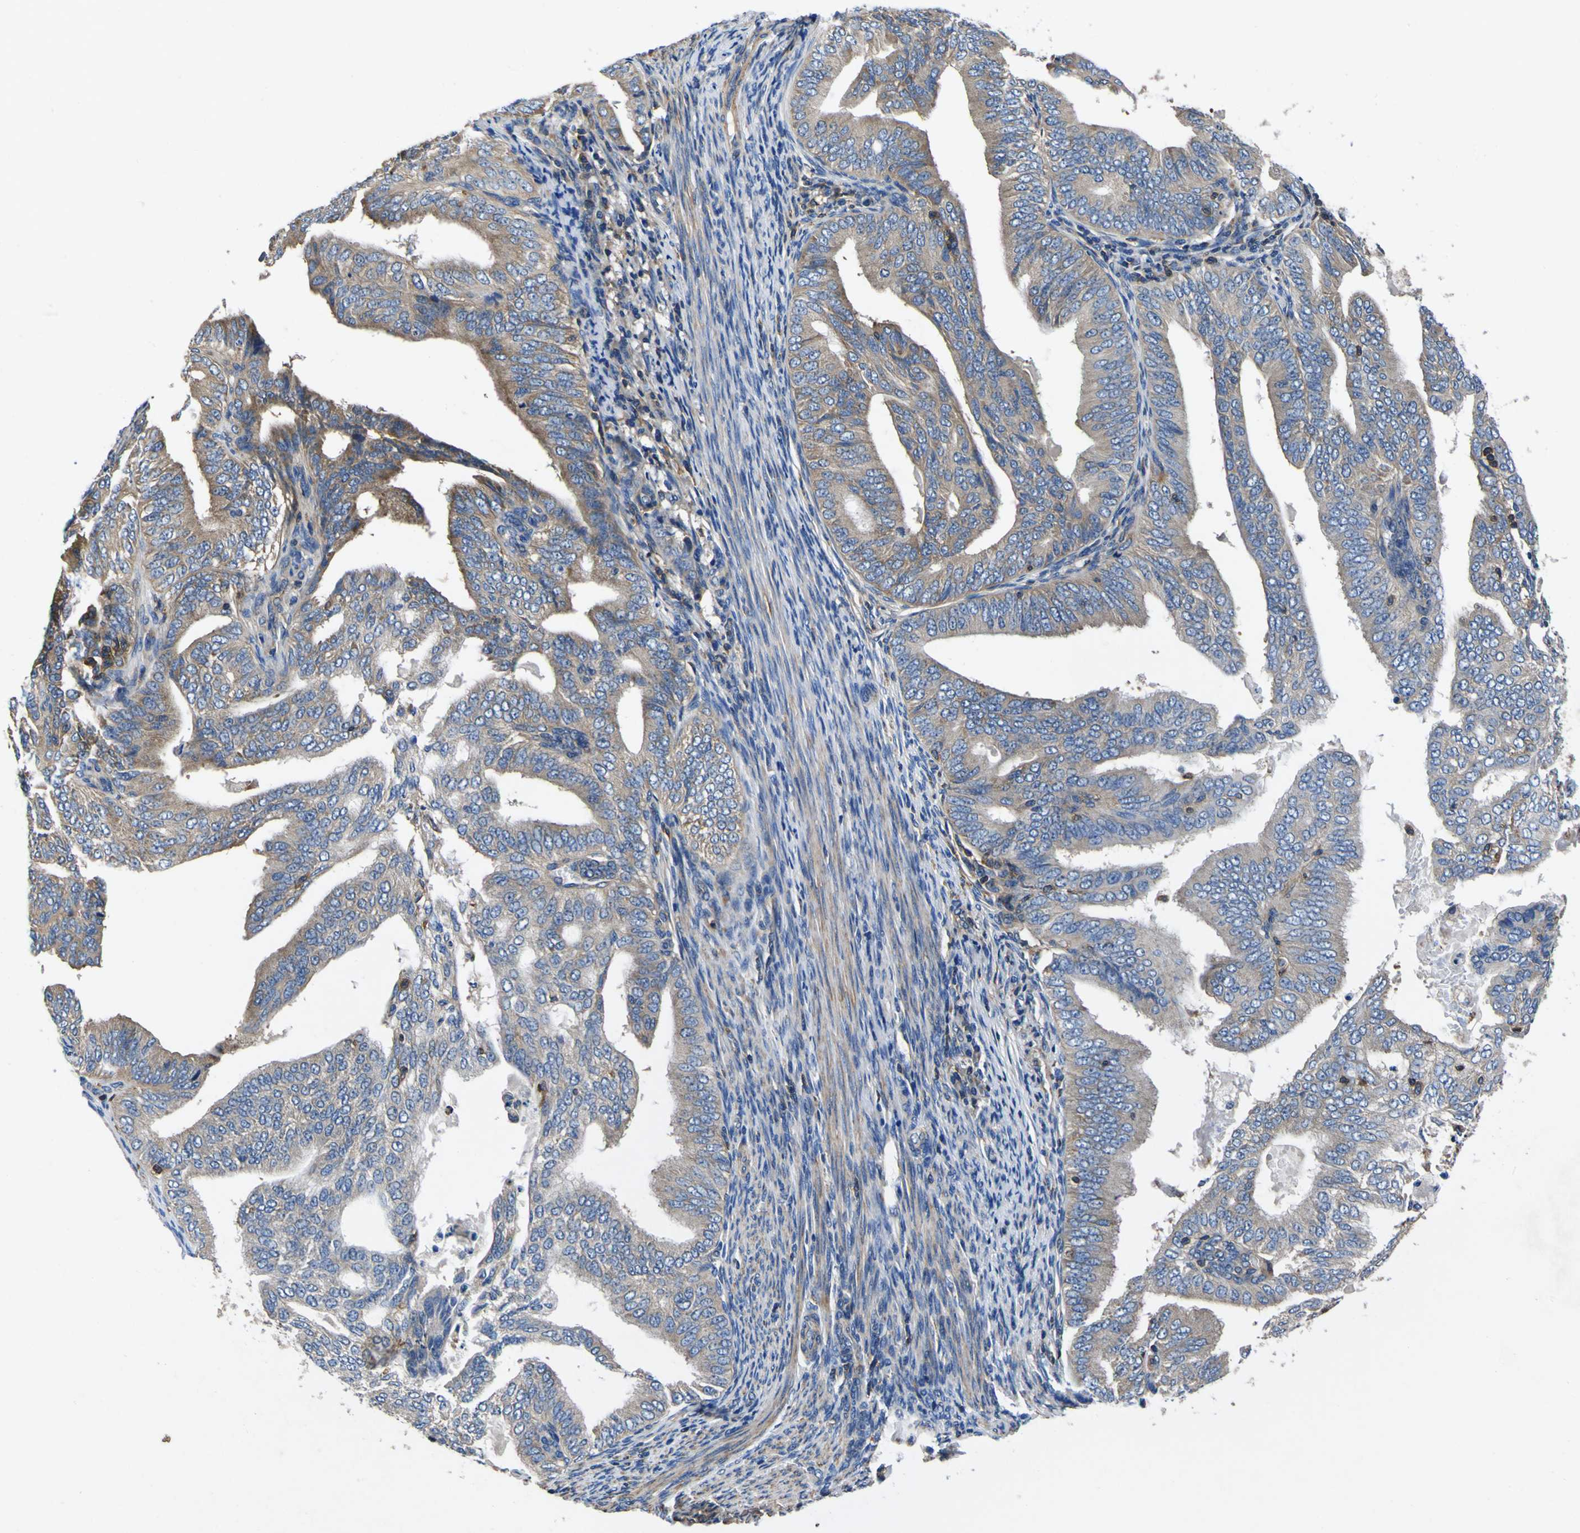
{"staining": {"intensity": "weak", "quantity": ">75%", "location": "cytoplasmic/membranous"}, "tissue": "endometrial cancer", "cell_type": "Tumor cells", "image_type": "cancer", "snomed": [{"axis": "morphology", "description": "Adenocarcinoma, NOS"}, {"axis": "topography", "description": "Endometrium"}], "caption": "Immunohistochemistry (IHC) photomicrograph of neoplastic tissue: endometrial cancer stained using immunohistochemistry (IHC) reveals low levels of weak protein expression localized specifically in the cytoplasmic/membranous of tumor cells, appearing as a cytoplasmic/membranous brown color.", "gene": "CNR2", "patient": {"sex": "female", "age": 58}}